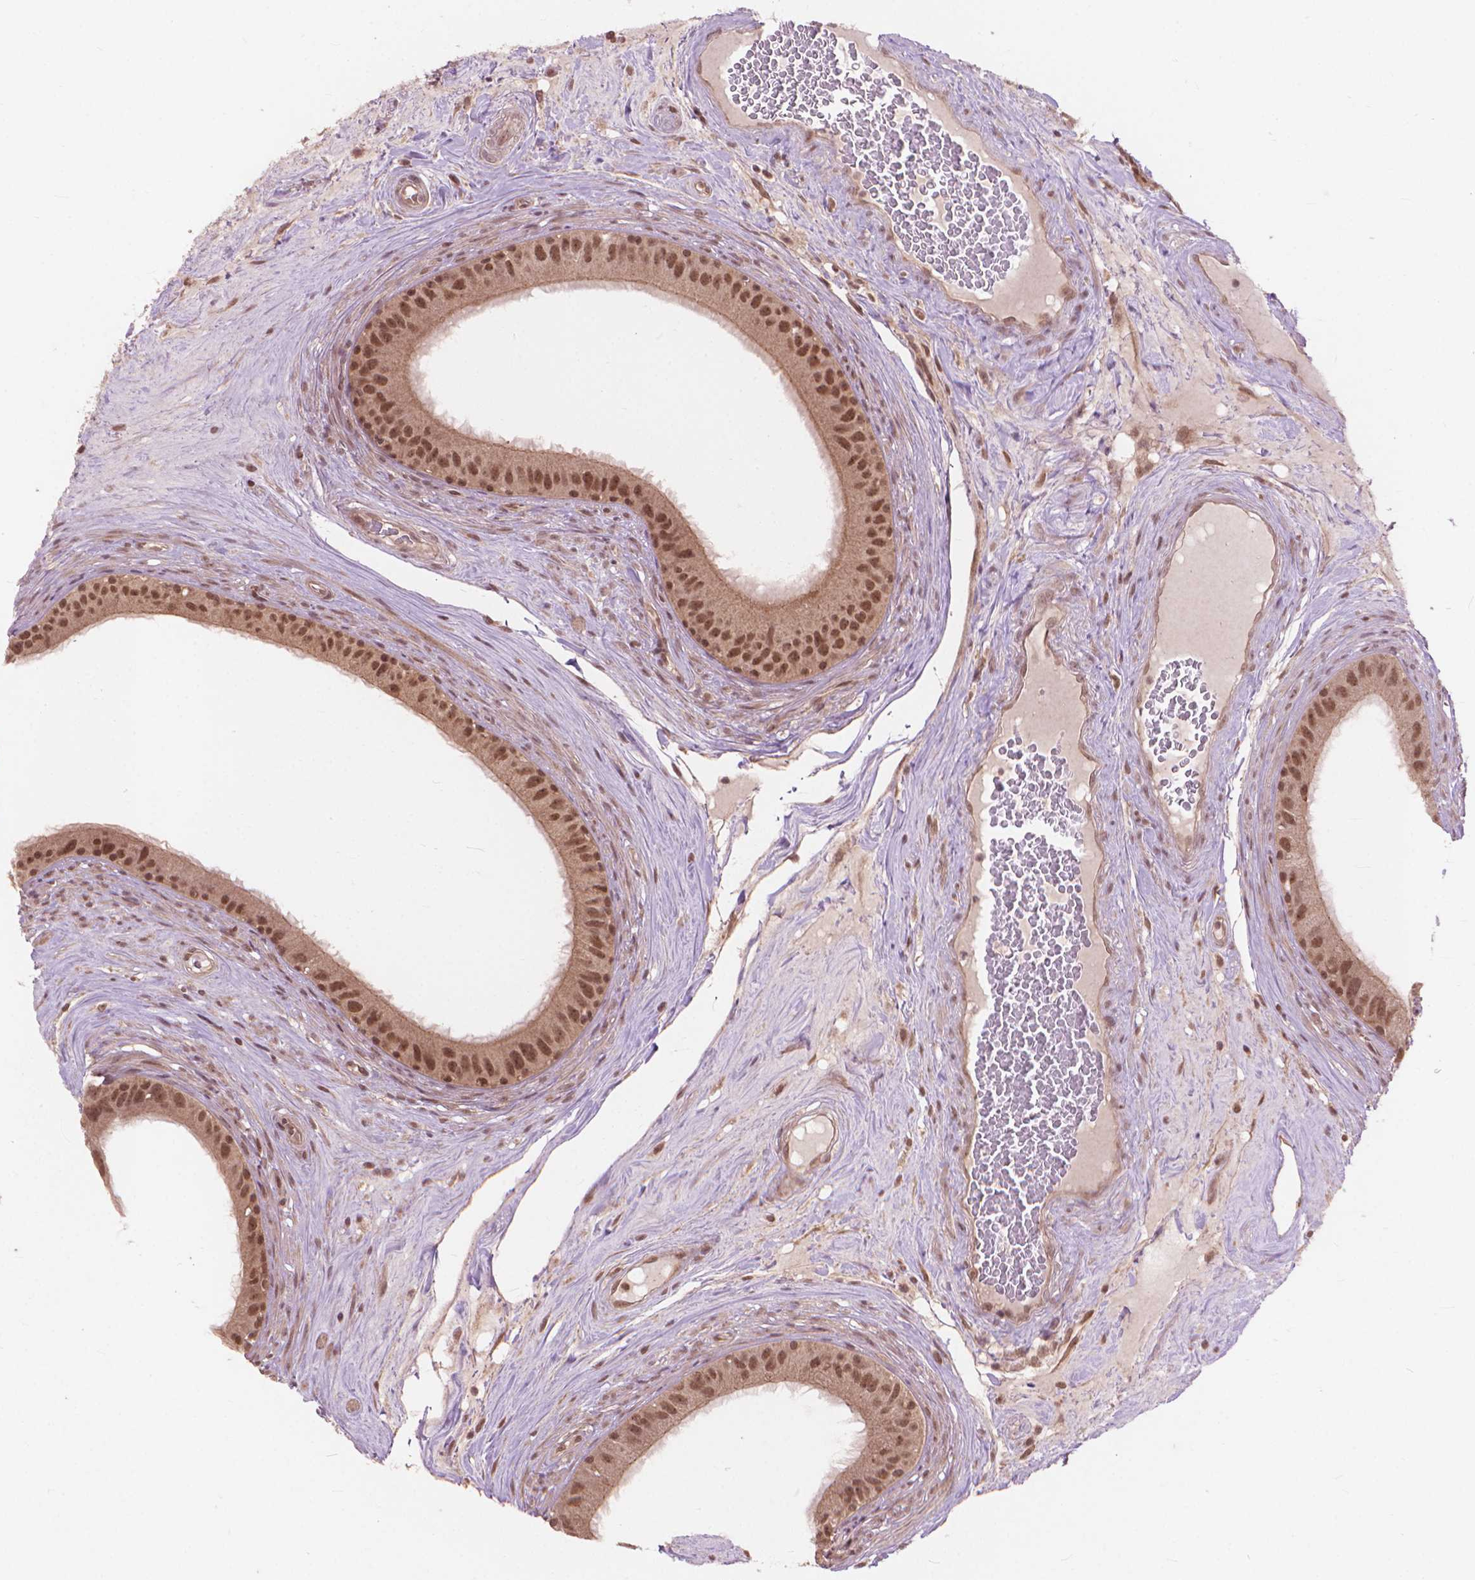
{"staining": {"intensity": "moderate", "quantity": ">75%", "location": "nuclear"}, "tissue": "epididymis", "cell_type": "Glandular cells", "image_type": "normal", "snomed": [{"axis": "morphology", "description": "Normal tissue, NOS"}, {"axis": "topography", "description": "Epididymis"}], "caption": "A histopathology image of epididymis stained for a protein demonstrates moderate nuclear brown staining in glandular cells.", "gene": "SSU72", "patient": {"sex": "male", "age": 59}}